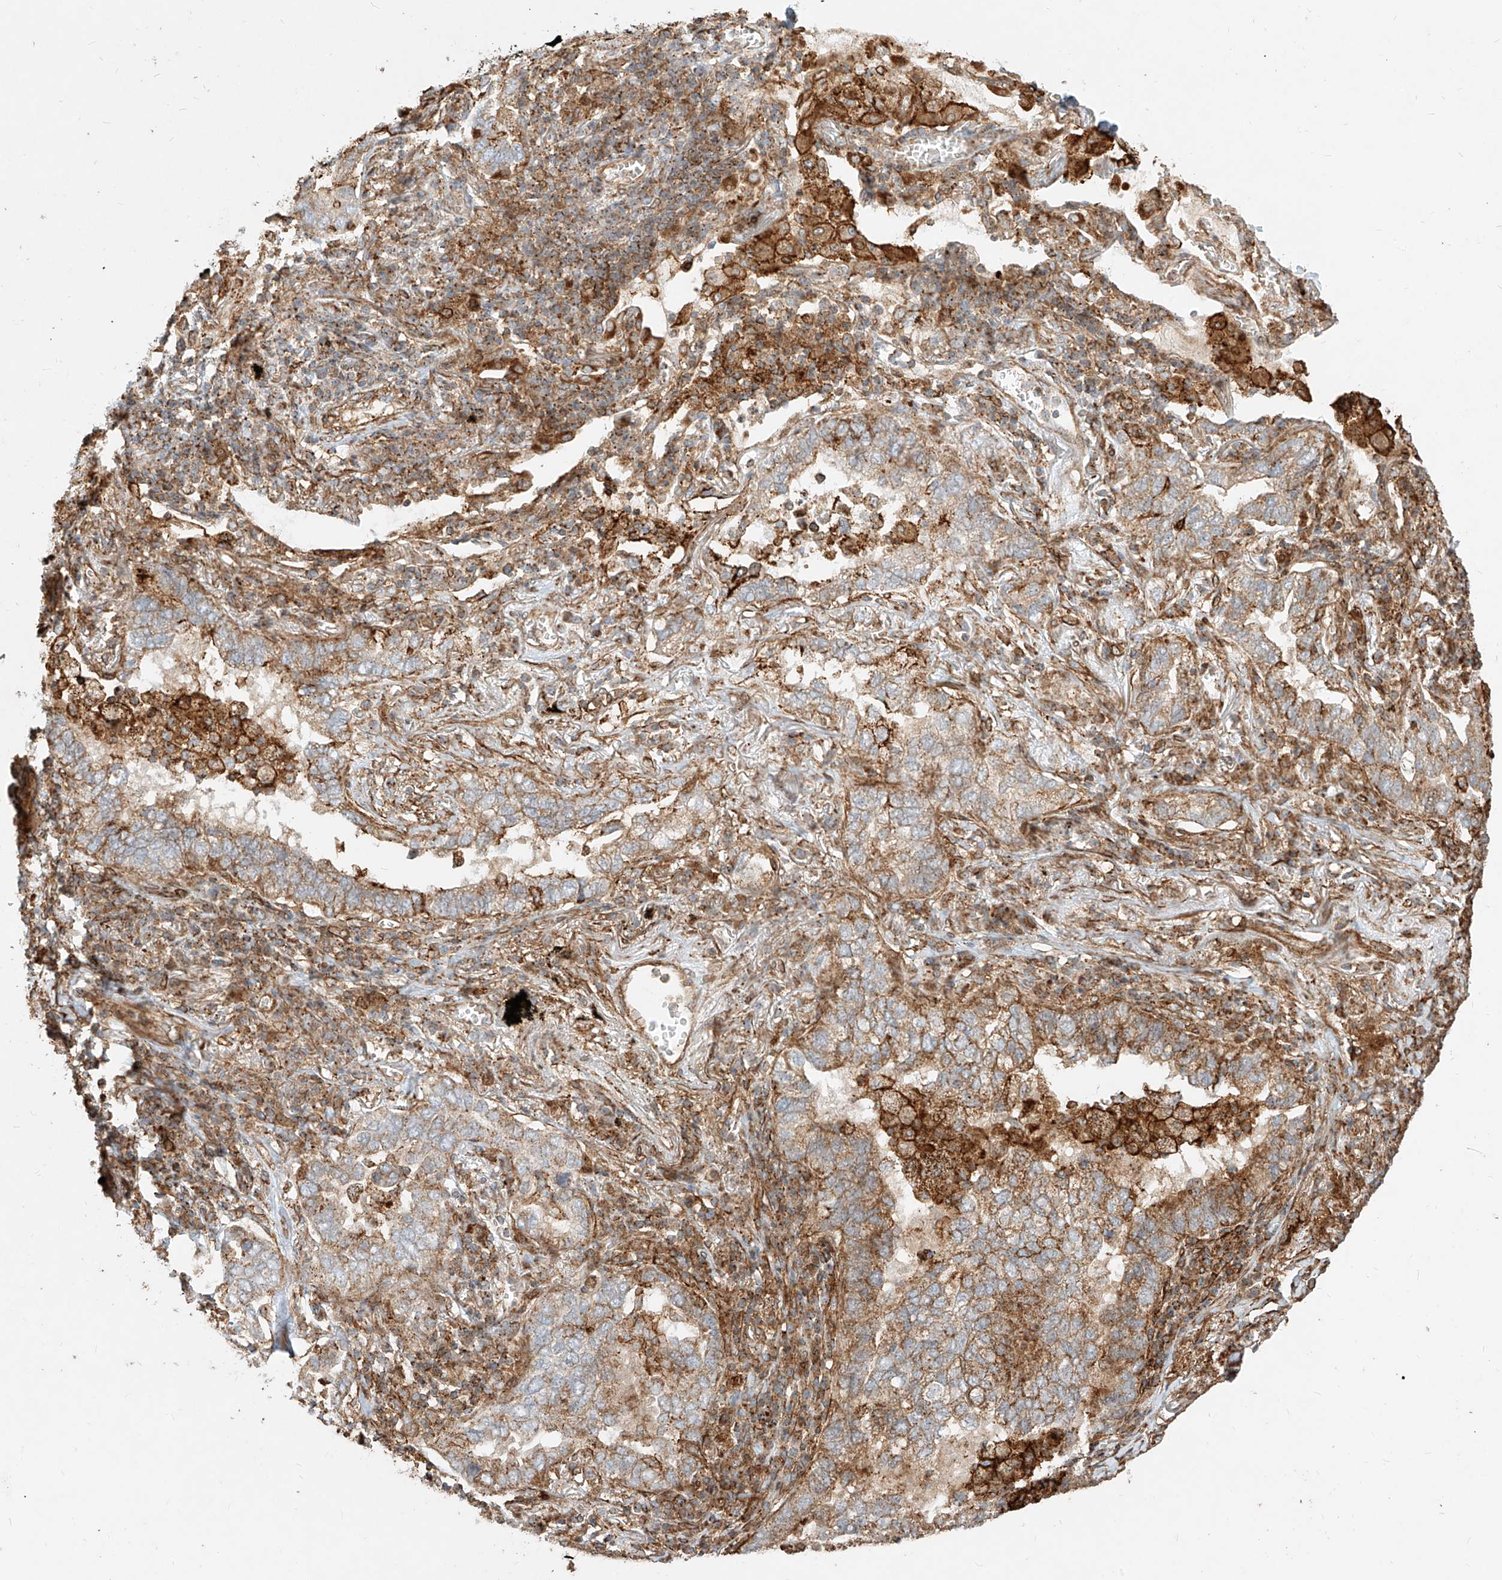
{"staining": {"intensity": "weak", "quantity": ">75%", "location": "cytoplasmic/membranous"}, "tissue": "lung cancer", "cell_type": "Tumor cells", "image_type": "cancer", "snomed": [{"axis": "morphology", "description": "Adenocarcinoma, NOS"}, {"axis": "topography", "description": "Lung"}], "caption": "The photomicrograph shows staining of lung cancer, revealing weak cytoplasmic/membranous protein expression (brown color) within tumor cells.", "gene": "MTX2", "patient": {"sex": "male", "age": 65}}